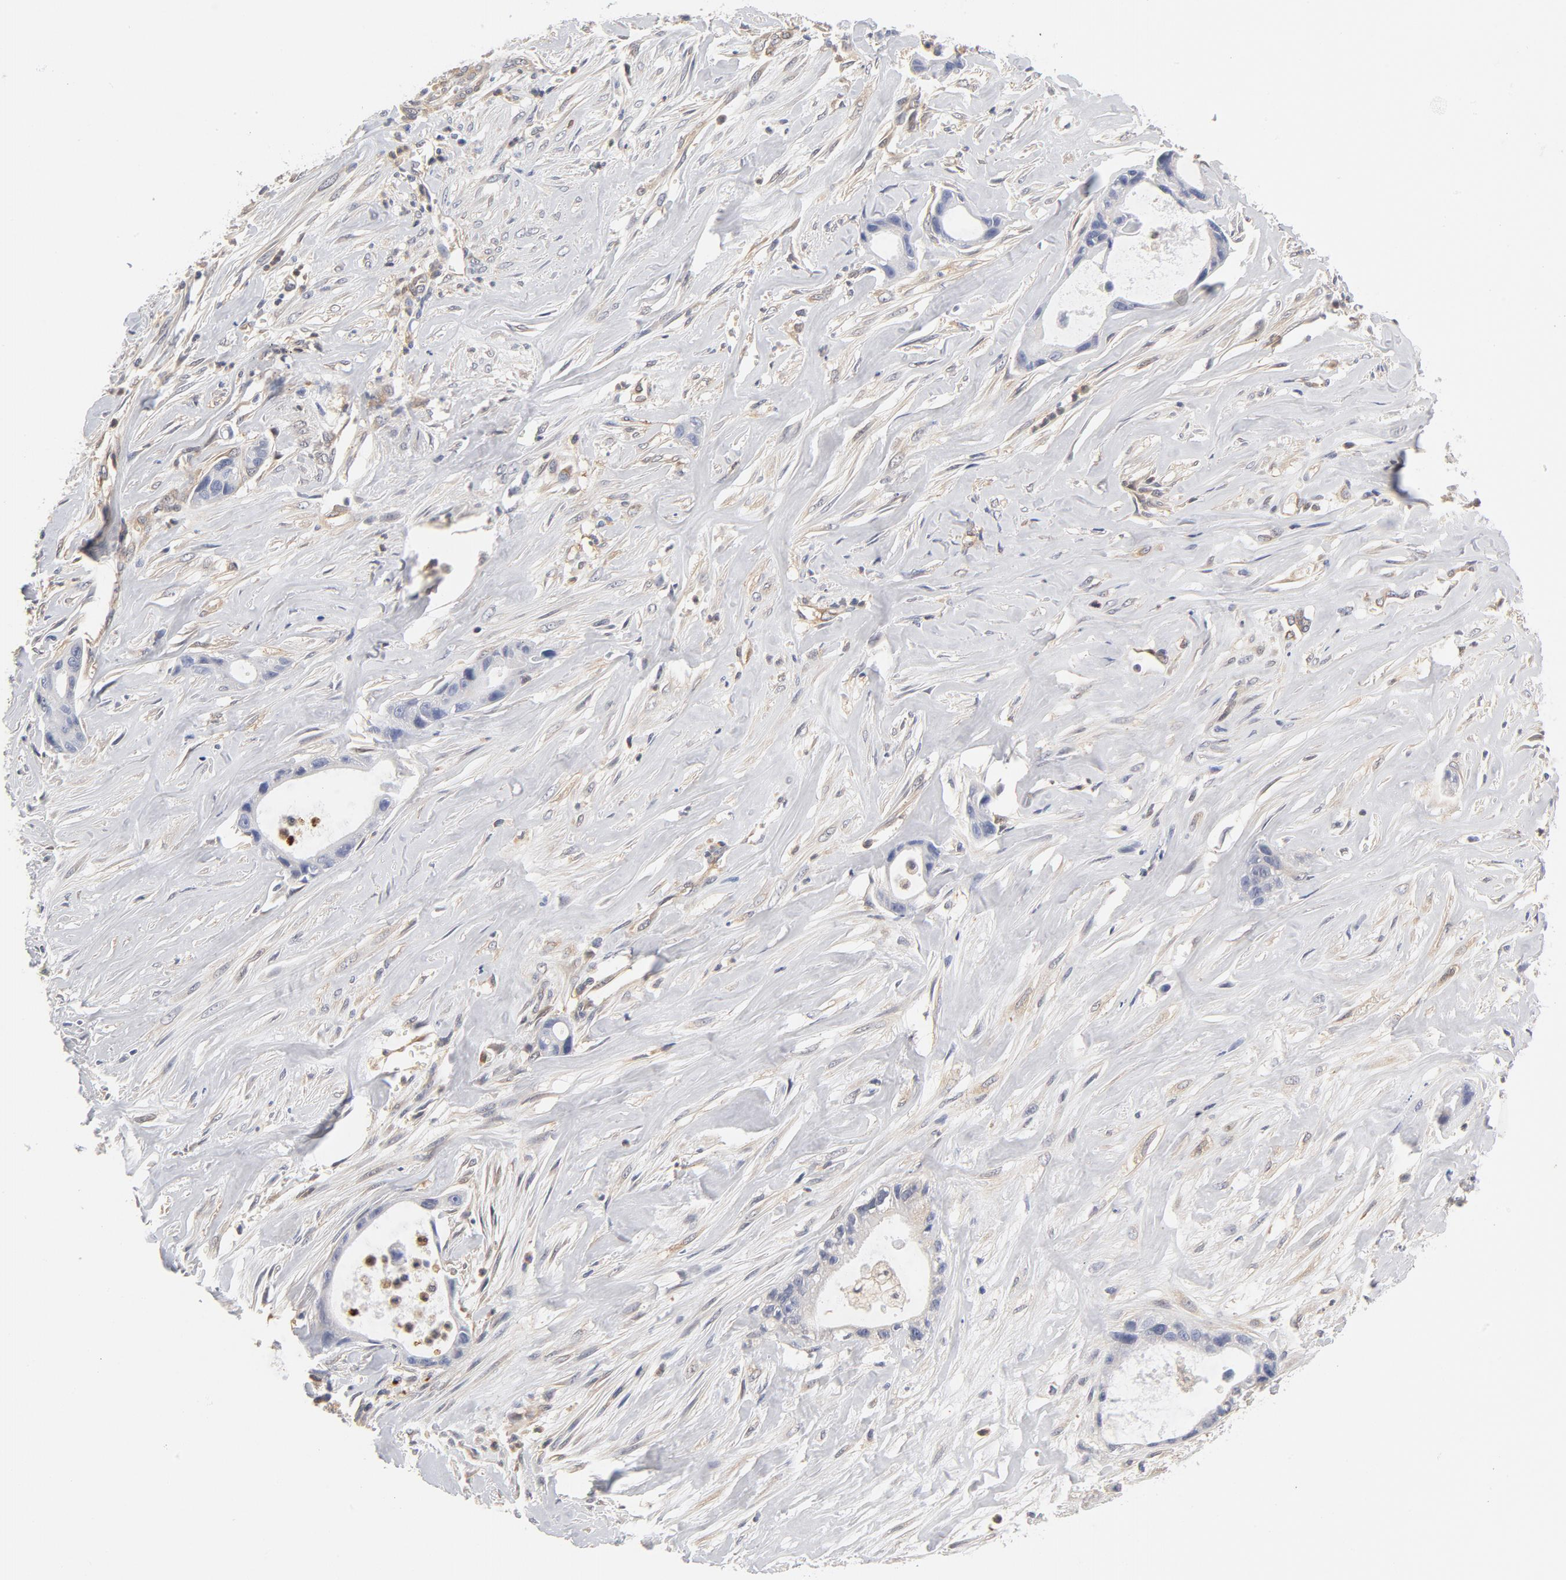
{"staining": {"intensity": "negative", "quantity": "none", "location": "none"}, "tissue": "liver cancer", "cell_type": "Tumor cells", "image_type": "cancer", "snomed": [{"axis": "morphology", "description": "Cholangiocarcinoma"}, {"axis": "topography", "description": "Liver"}], "caption": "This is an IHC histopathology image of human cholangiocarcinoma (liver). There is no expression in tumor cells.", "gene": "ASMTL", "patient": {"sex": "female", "age": 55}}